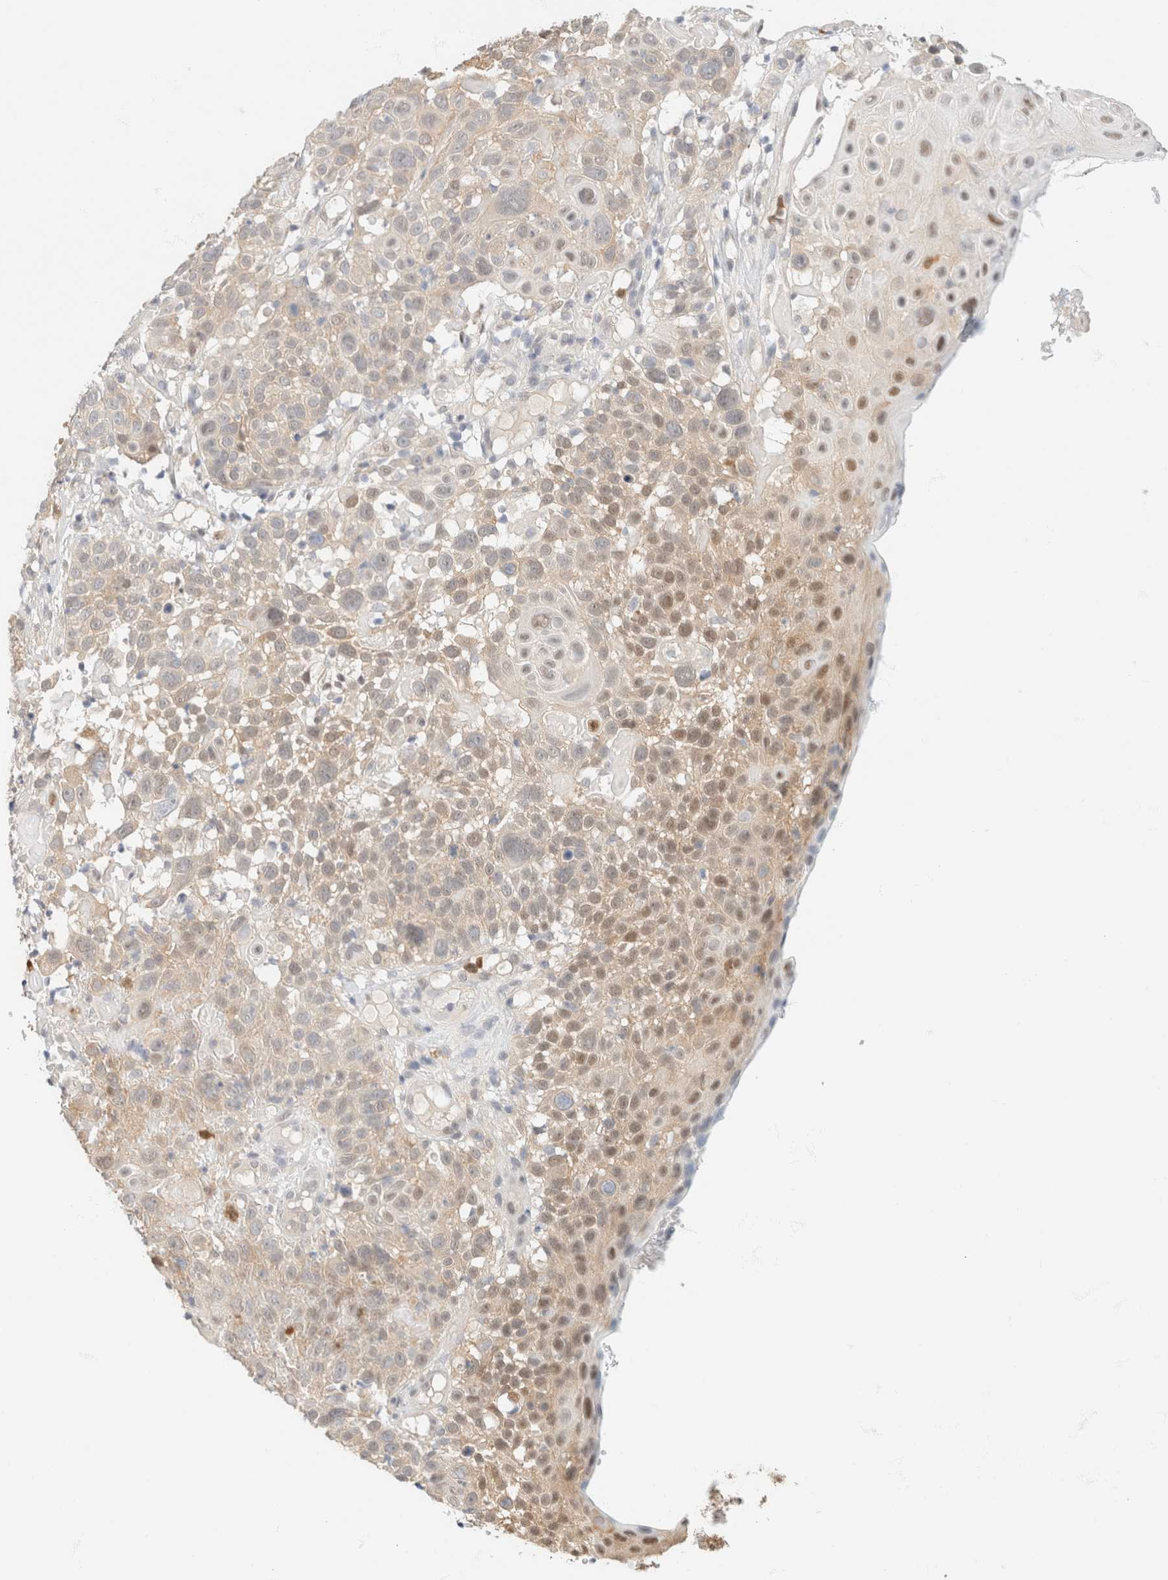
{"staining": {"intensity": "moderate", "quantity": "25%-75%", "location": "cytoplasmic/membranous,nuclear"}, "tissue": "cervical cancer", "cell_type": "Tumor cells", "image_type": "cancer", "snomed": [{"axis": "morphology", "description": "Squamous cell carcinoma, NOS"}, {"axis": "topography", "description": "Cervix"}], "caption": "Cervical squamous cell carcinoma stained for a protein shows moderate cytoplasmic/membranous and nuclear positivity in tumor cells.", "gene": "GPI", "patient": {"sex": "female", "age": 74}}